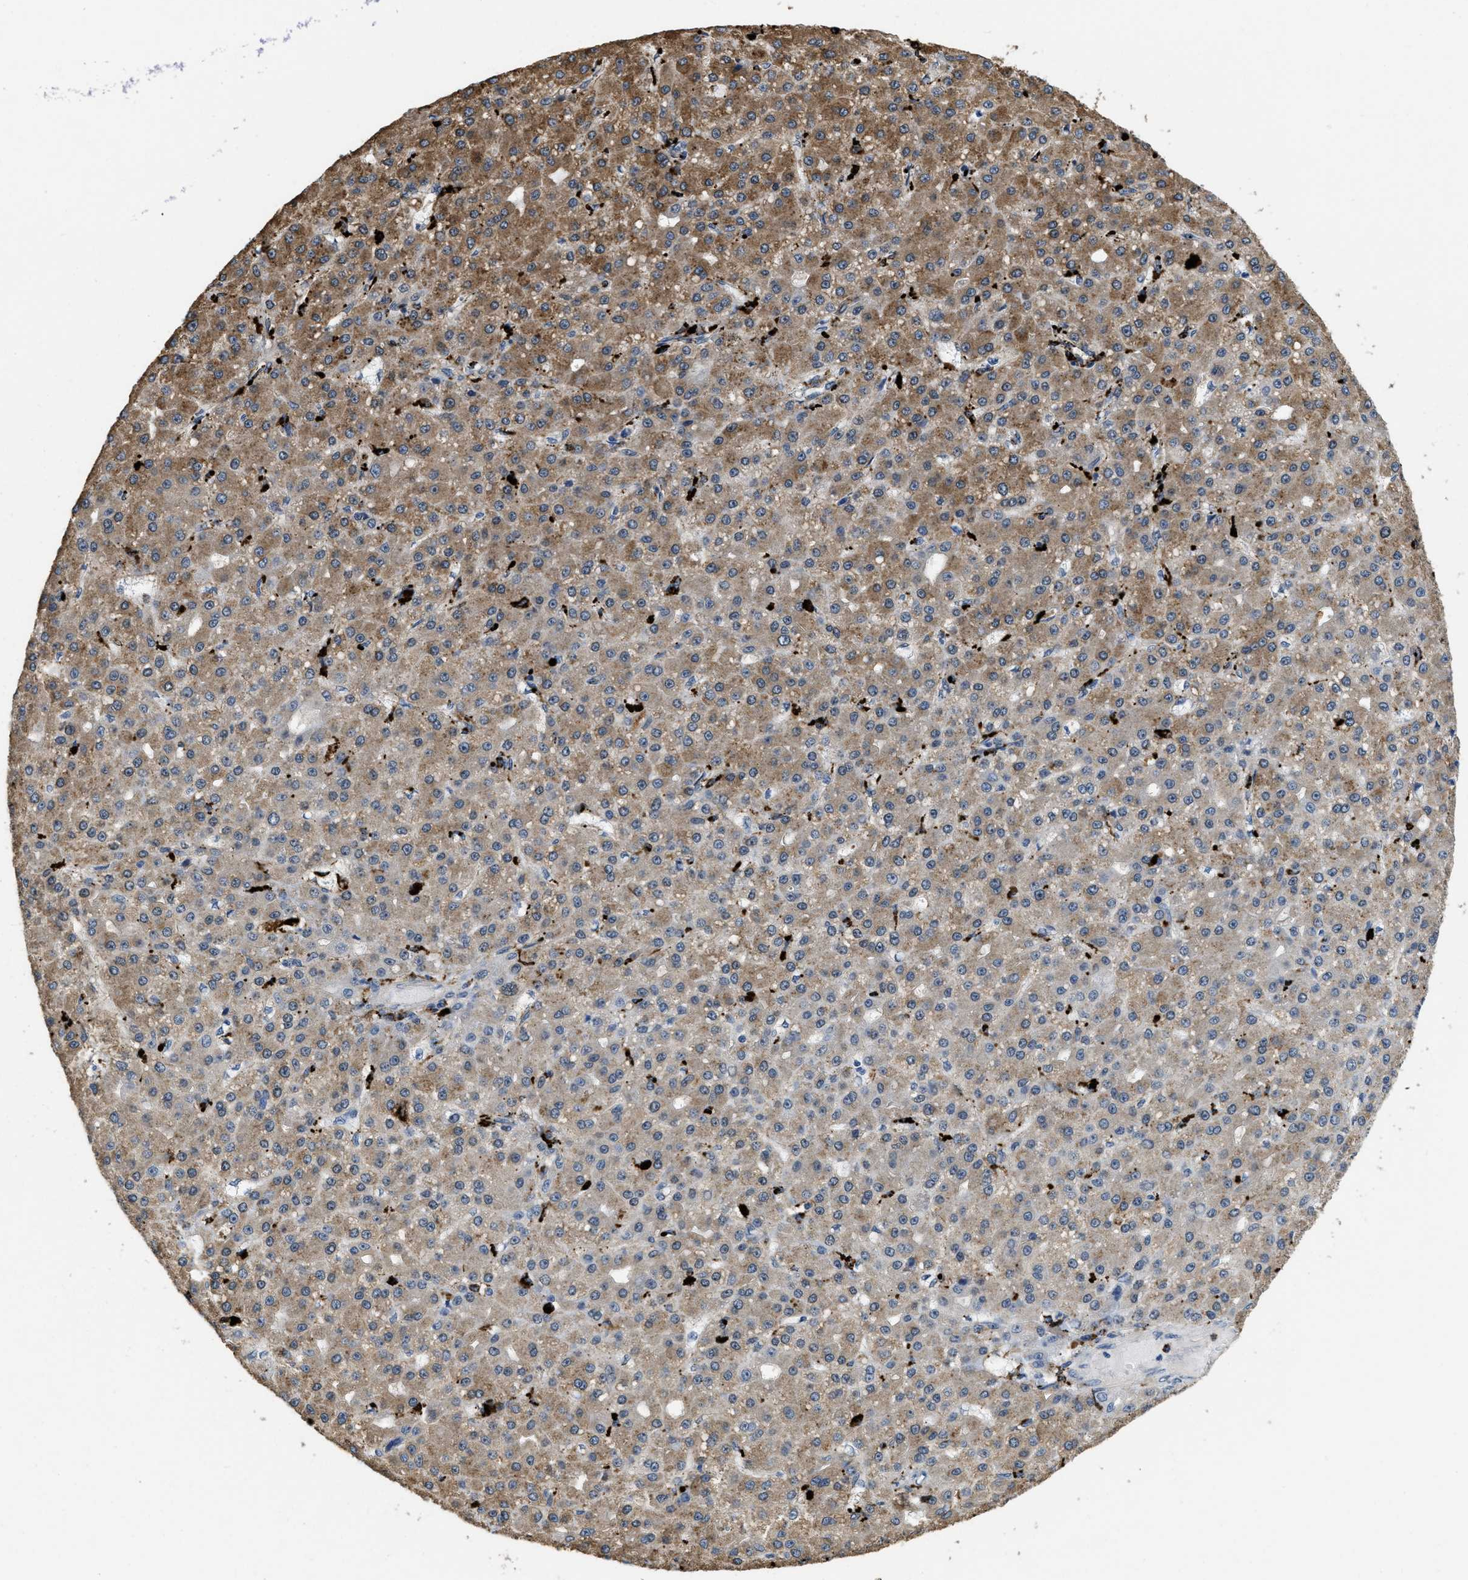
{"staining": {"intensity": "moderate", "quantity": ">75%", "location": "cytoplasmic/membranous"}, "tissue": "liver cancer", "cell_type": "Tumor cells", "image_type": "cancer", "snomed": [{"axis": "morphology", "description": "Carcinoma, Hepatocellular, NOS"}, {"axis": "topography", "description": "Liver"}], "caption": "A medium amount of moderate cytoplasmic/membranous positivity is present in about >75% of tumor cells in liver cancer (hepatocellular carcinoma) tissue.", "gene": "BMPR2", "patient": {"sex": "male", "age": 67}}